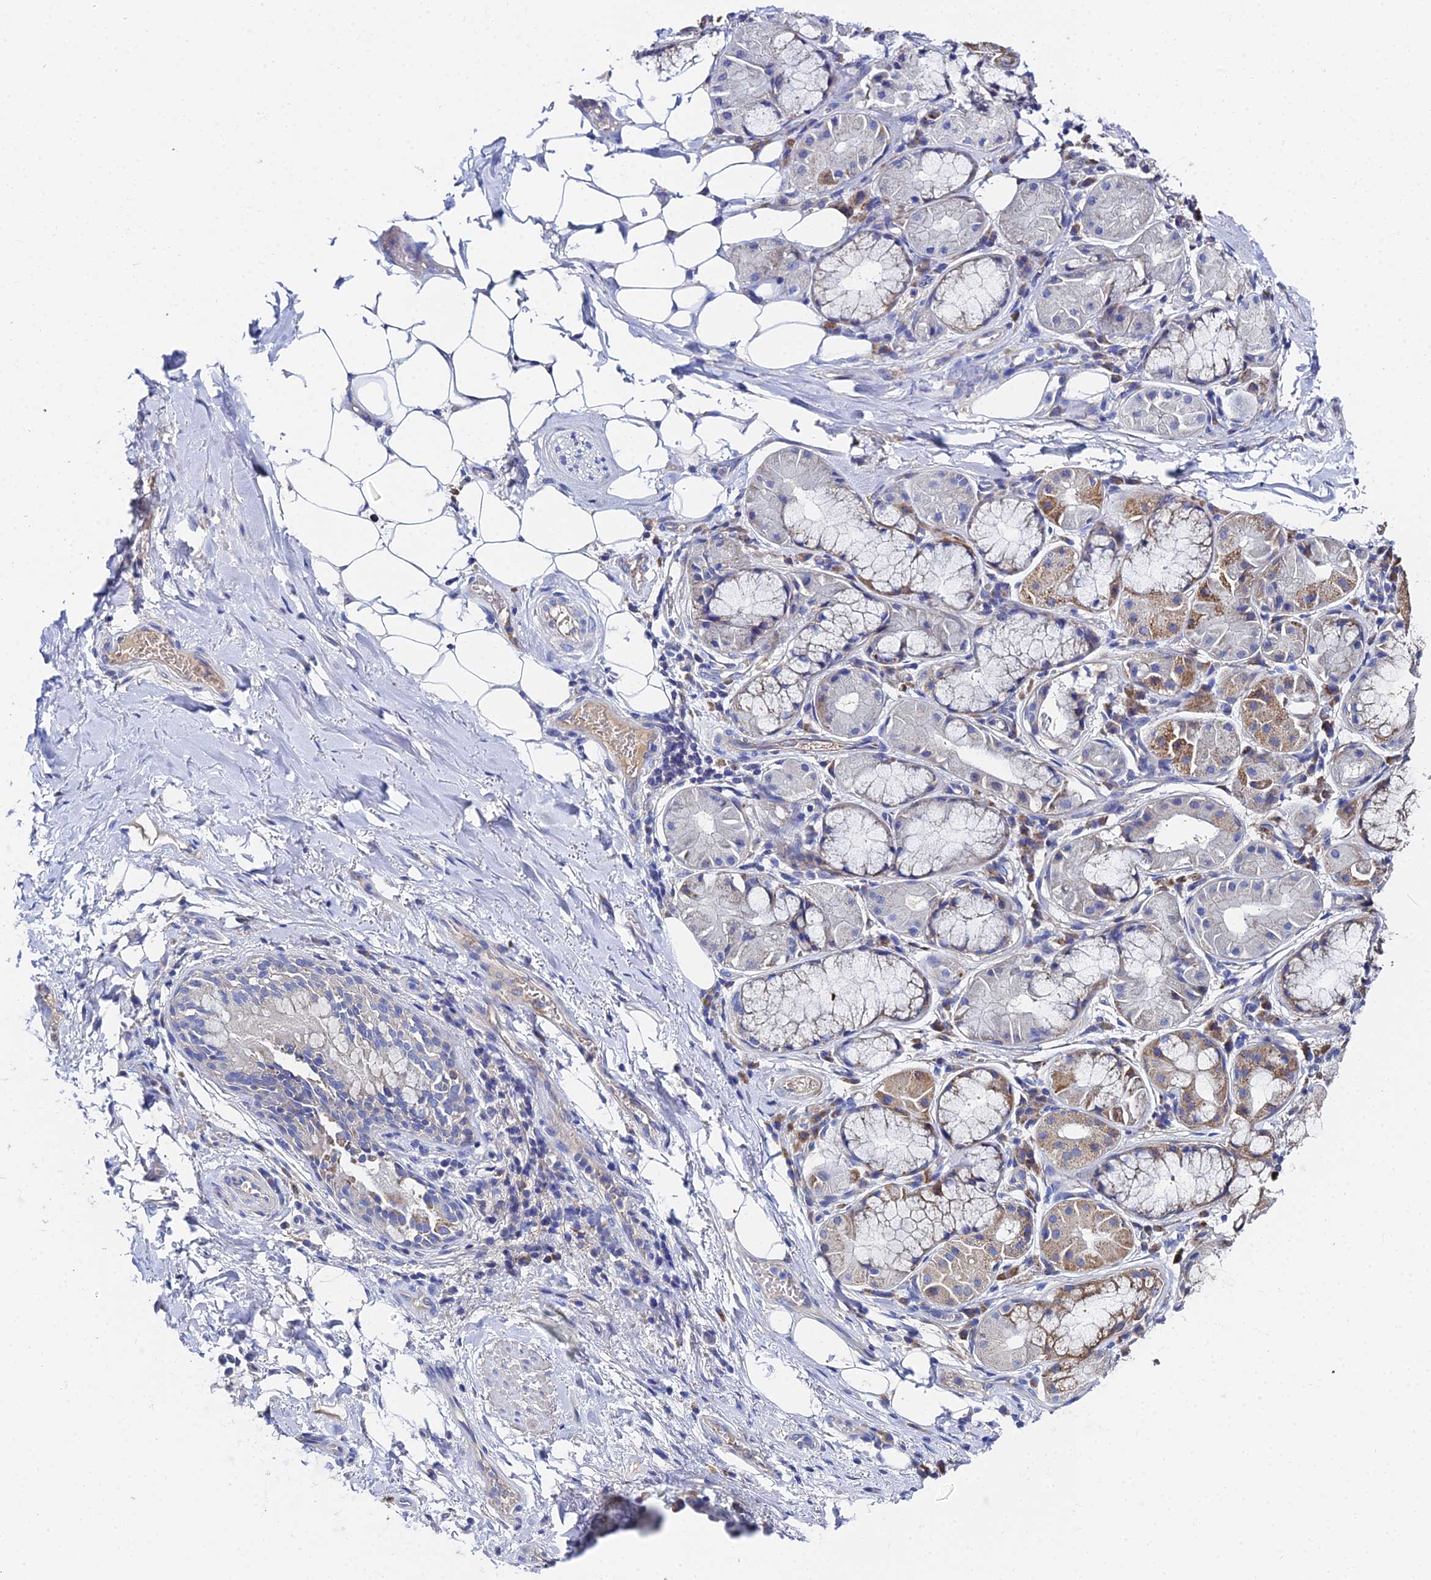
{"staining": {"intensity": "negative", "quantity": "none", "location": "none"}, "tissue": "adipose tissue", "cell_type": "Adipocytes", "image_type": "normal", "snomed": [{"axis": "morphology", "description": "Normal tissue, NOS"}, {"axis": "topography", "description": "Lymph node"}, {"axis": "topography", "description": "Cartilage tissue"}, {"axis": "topography", "description": "Bronchus"}], "caption": "Immunohistochemistry (IHC) image of unremarkable adipose tissue stained for a protein (brown), which demonstrates no expression in adipocytes.", "gene": "UBE2L3", "patient": {"sex": "male", "age": 63}}